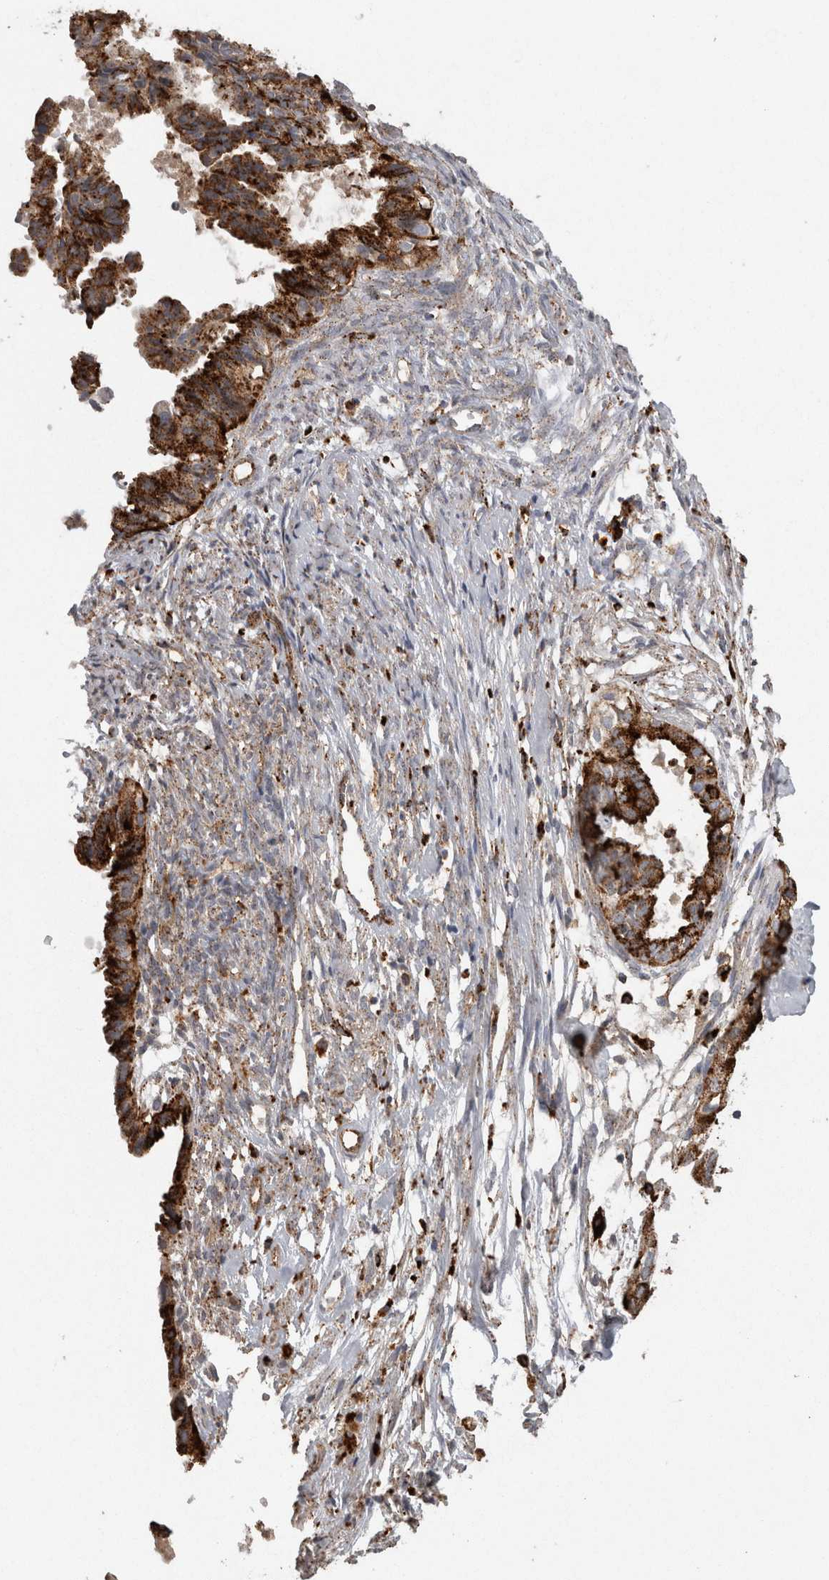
{"staining": {"intensity": "strong", "quantity": ">75%", "location": "cytoplasmic/membranous"}, "tissue": "cervical cancer", "cell_type": "Tumor cells", "image_type": "cancer", "snomed": [{"axis": "morphology", "description": "Normal tissue, NOS"}, {"axis": "morphology", "description": "Adenocarcinoma, NOS"}, {"axis": "topography", "description": "Cervix"}, {"axis": "topography", "description": "Endometrium"}], "caption": "Protein staining of adenocarcinoma (cervical) tissue reveals strong cytoplasmic/membranous expression in approximately >75% of tumor cells.", "gene": "CTSZ", "patient": {"sex": "female", "age": 86}}